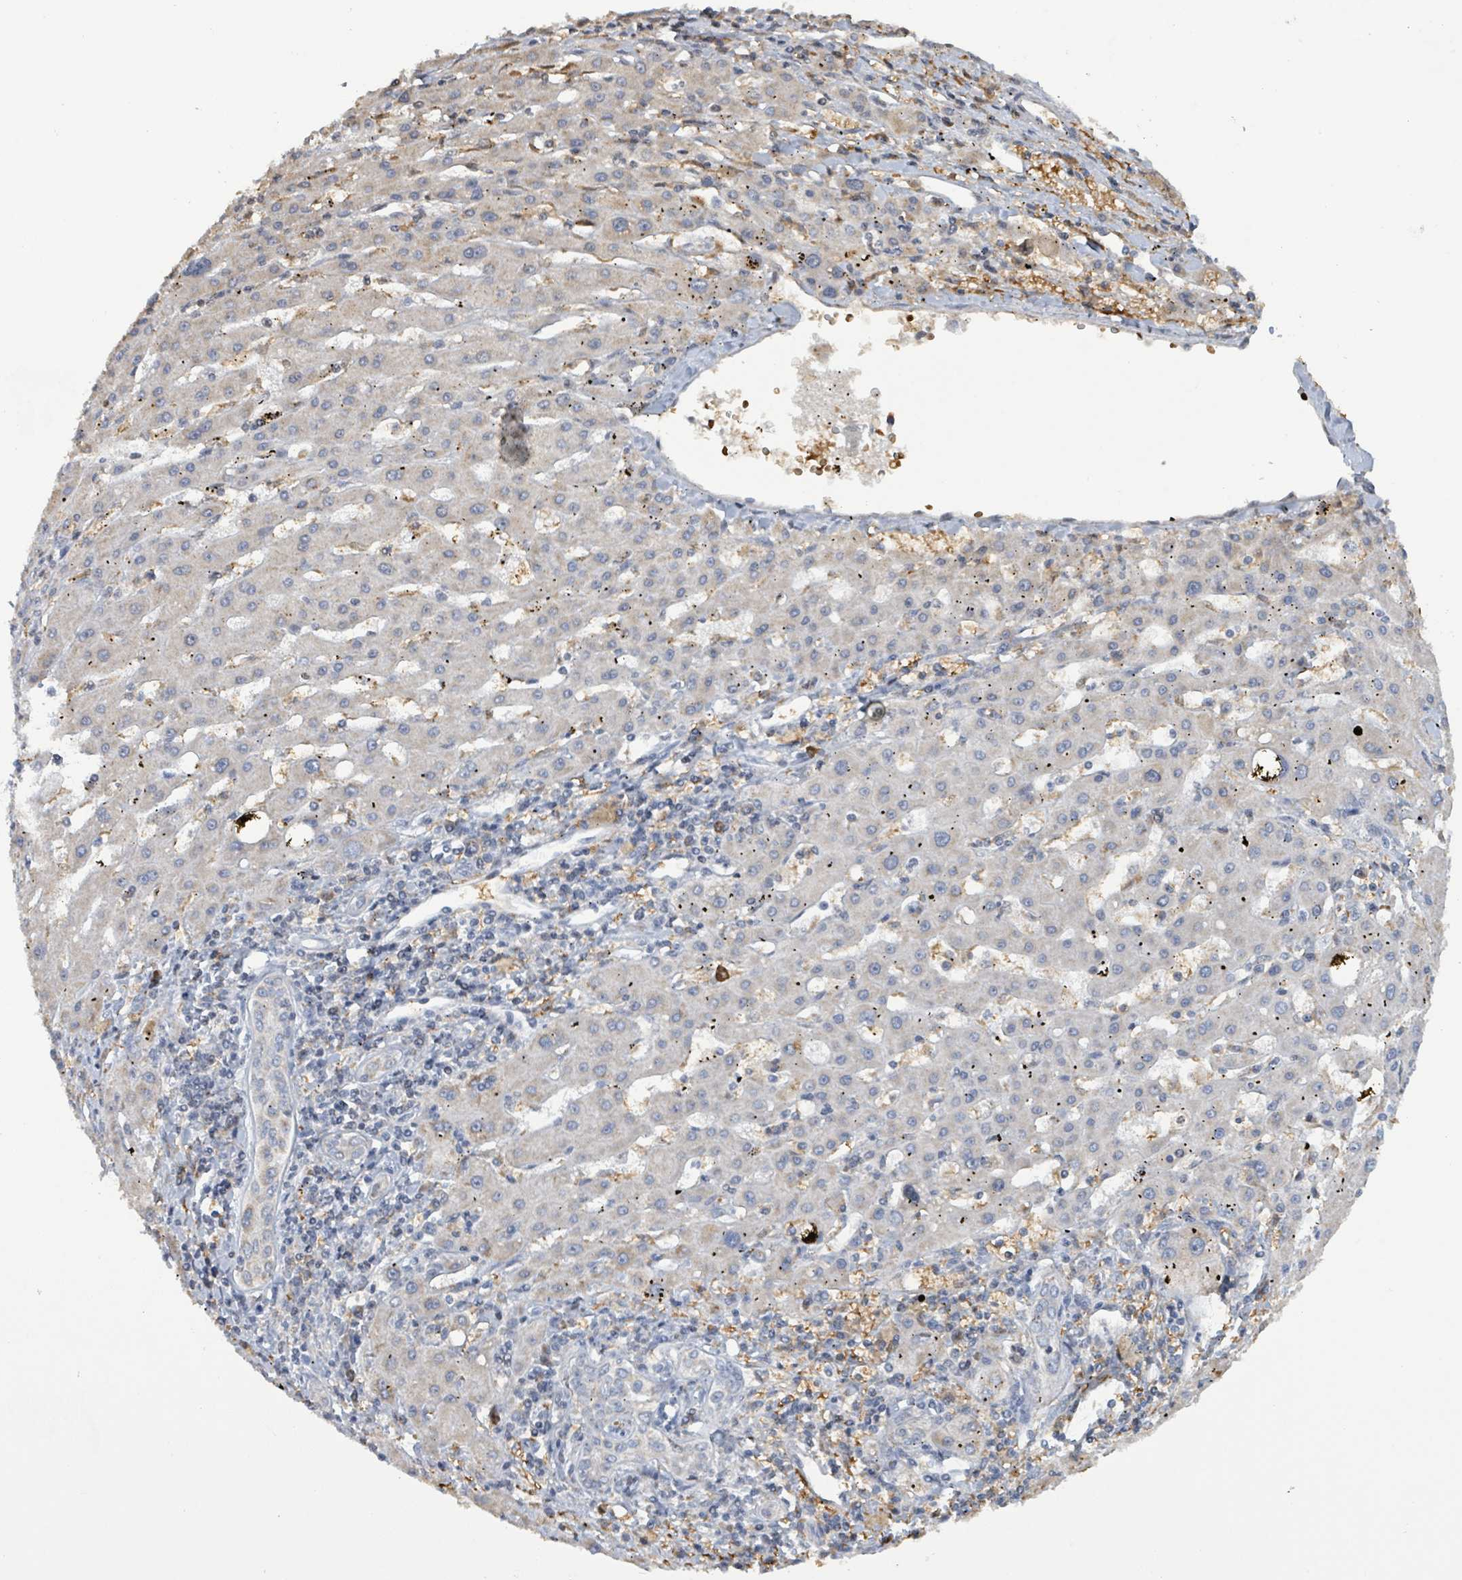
{"staining": {"intensity": "weak", "quantity": "<25%", "location": "cytoplasmic/membranous"}, "tissue": "liver cancer", "cell_type": "Tumor cells", "image_type": "cancer", "snomed": [{"axis": "morphology", "description": "Carcinoma, Hepatocellular, NOS"}, {"axis": "topography", "description": "Liver"}], "caption": "This is a image of IHC staining of liver cancer, which shows no expression in tumor cells.", "gene": "SEBOX", "patient": {"sex": "male", "age": 72}}